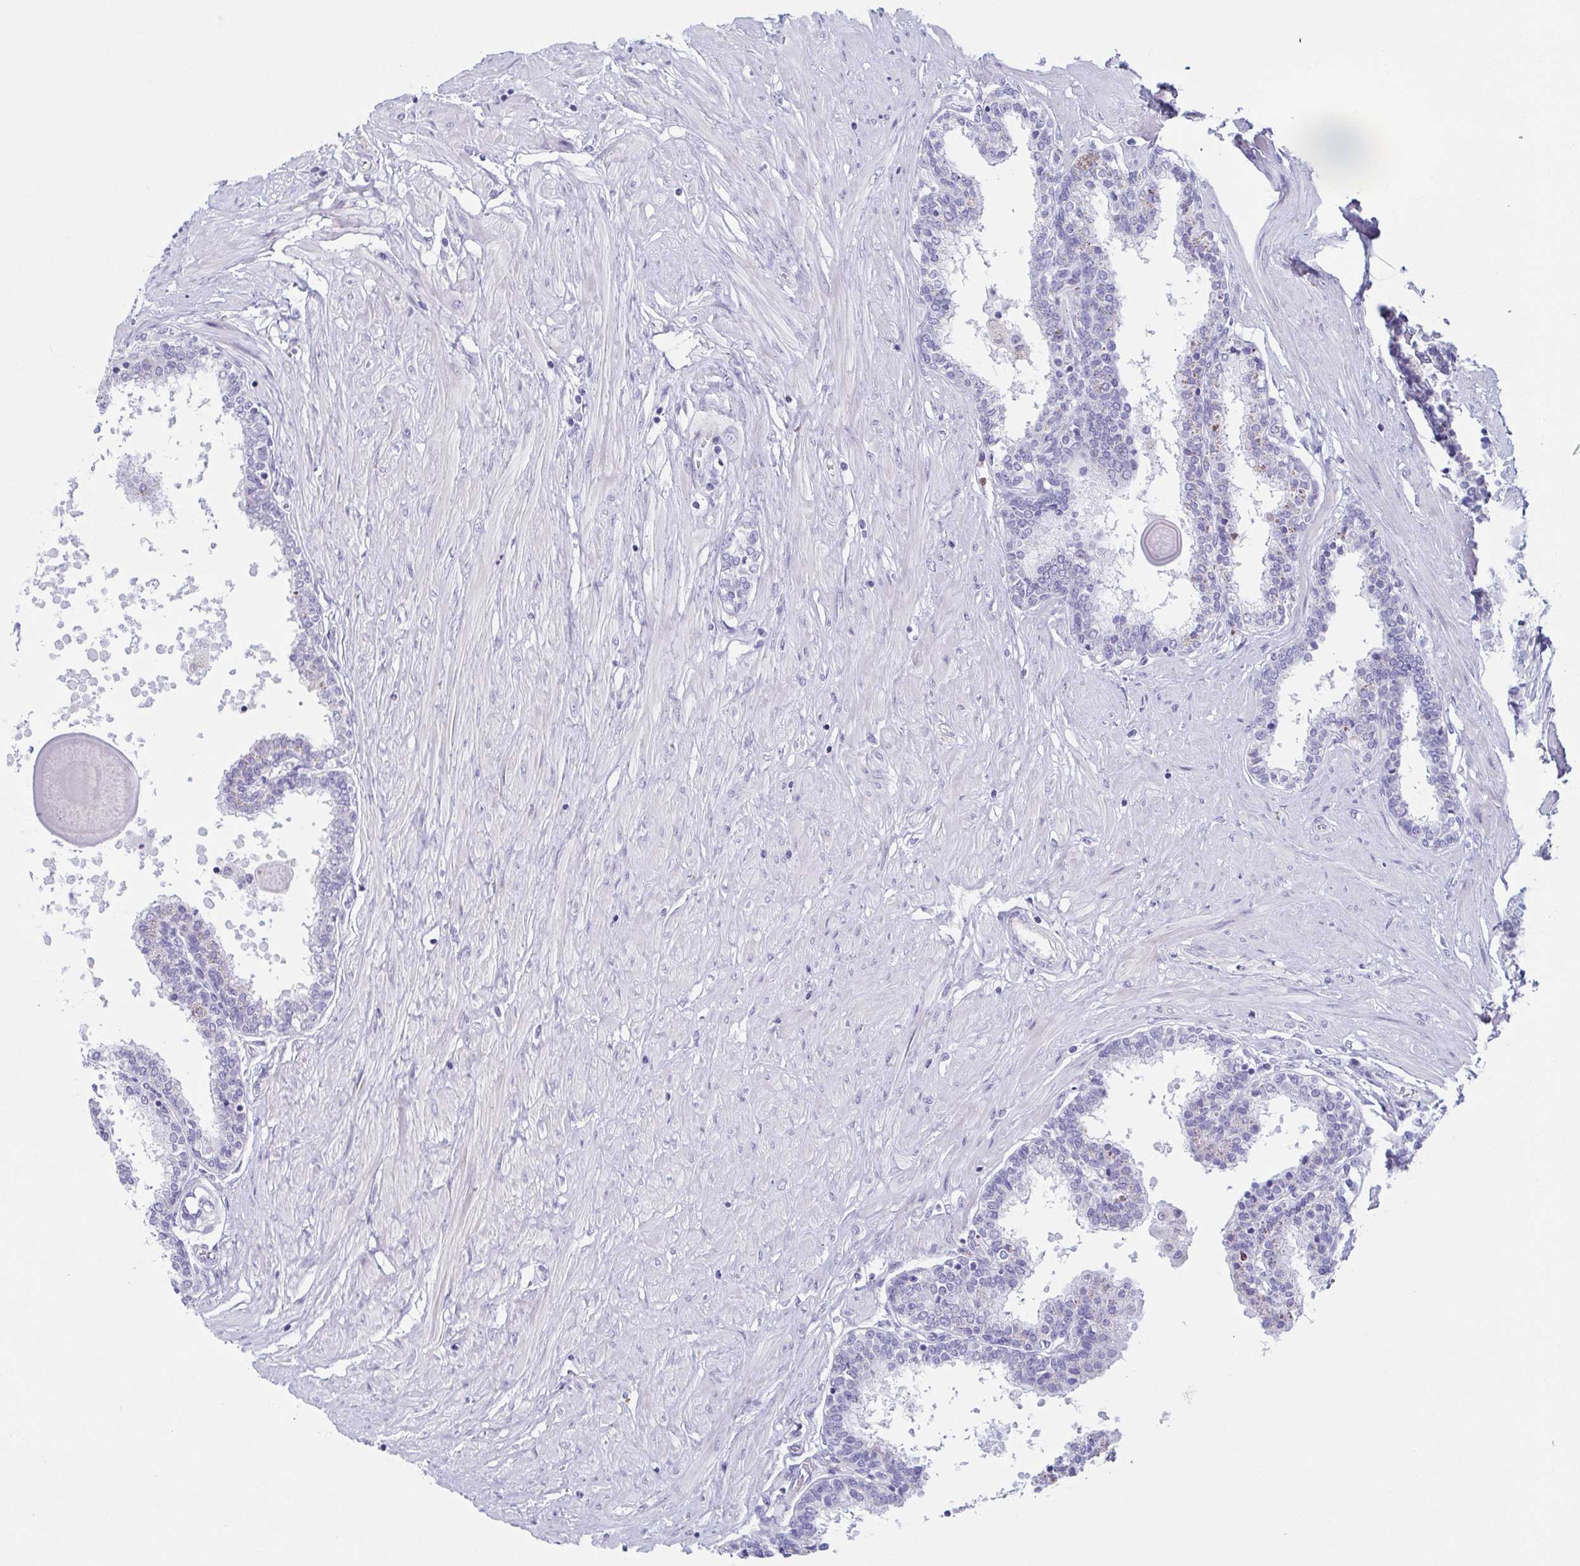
{"staining": {"intensity": "negative", "quantity": "none", "location": "none"}, "tissue": "prostate", "cell_type": "Glandular cells", "image_type": "normal", "snomed": [{"axis": "morphology", "description": "Normal tissue, NOS"}, {"axis": "topography", "description": "Prostate"}], "caption": "Immunohistochemistry (IHC) of unremarkable prostate displays no expression in glandular cells.", "gene": "PRR27", "patient": {"sex": "male", "age": 55}}